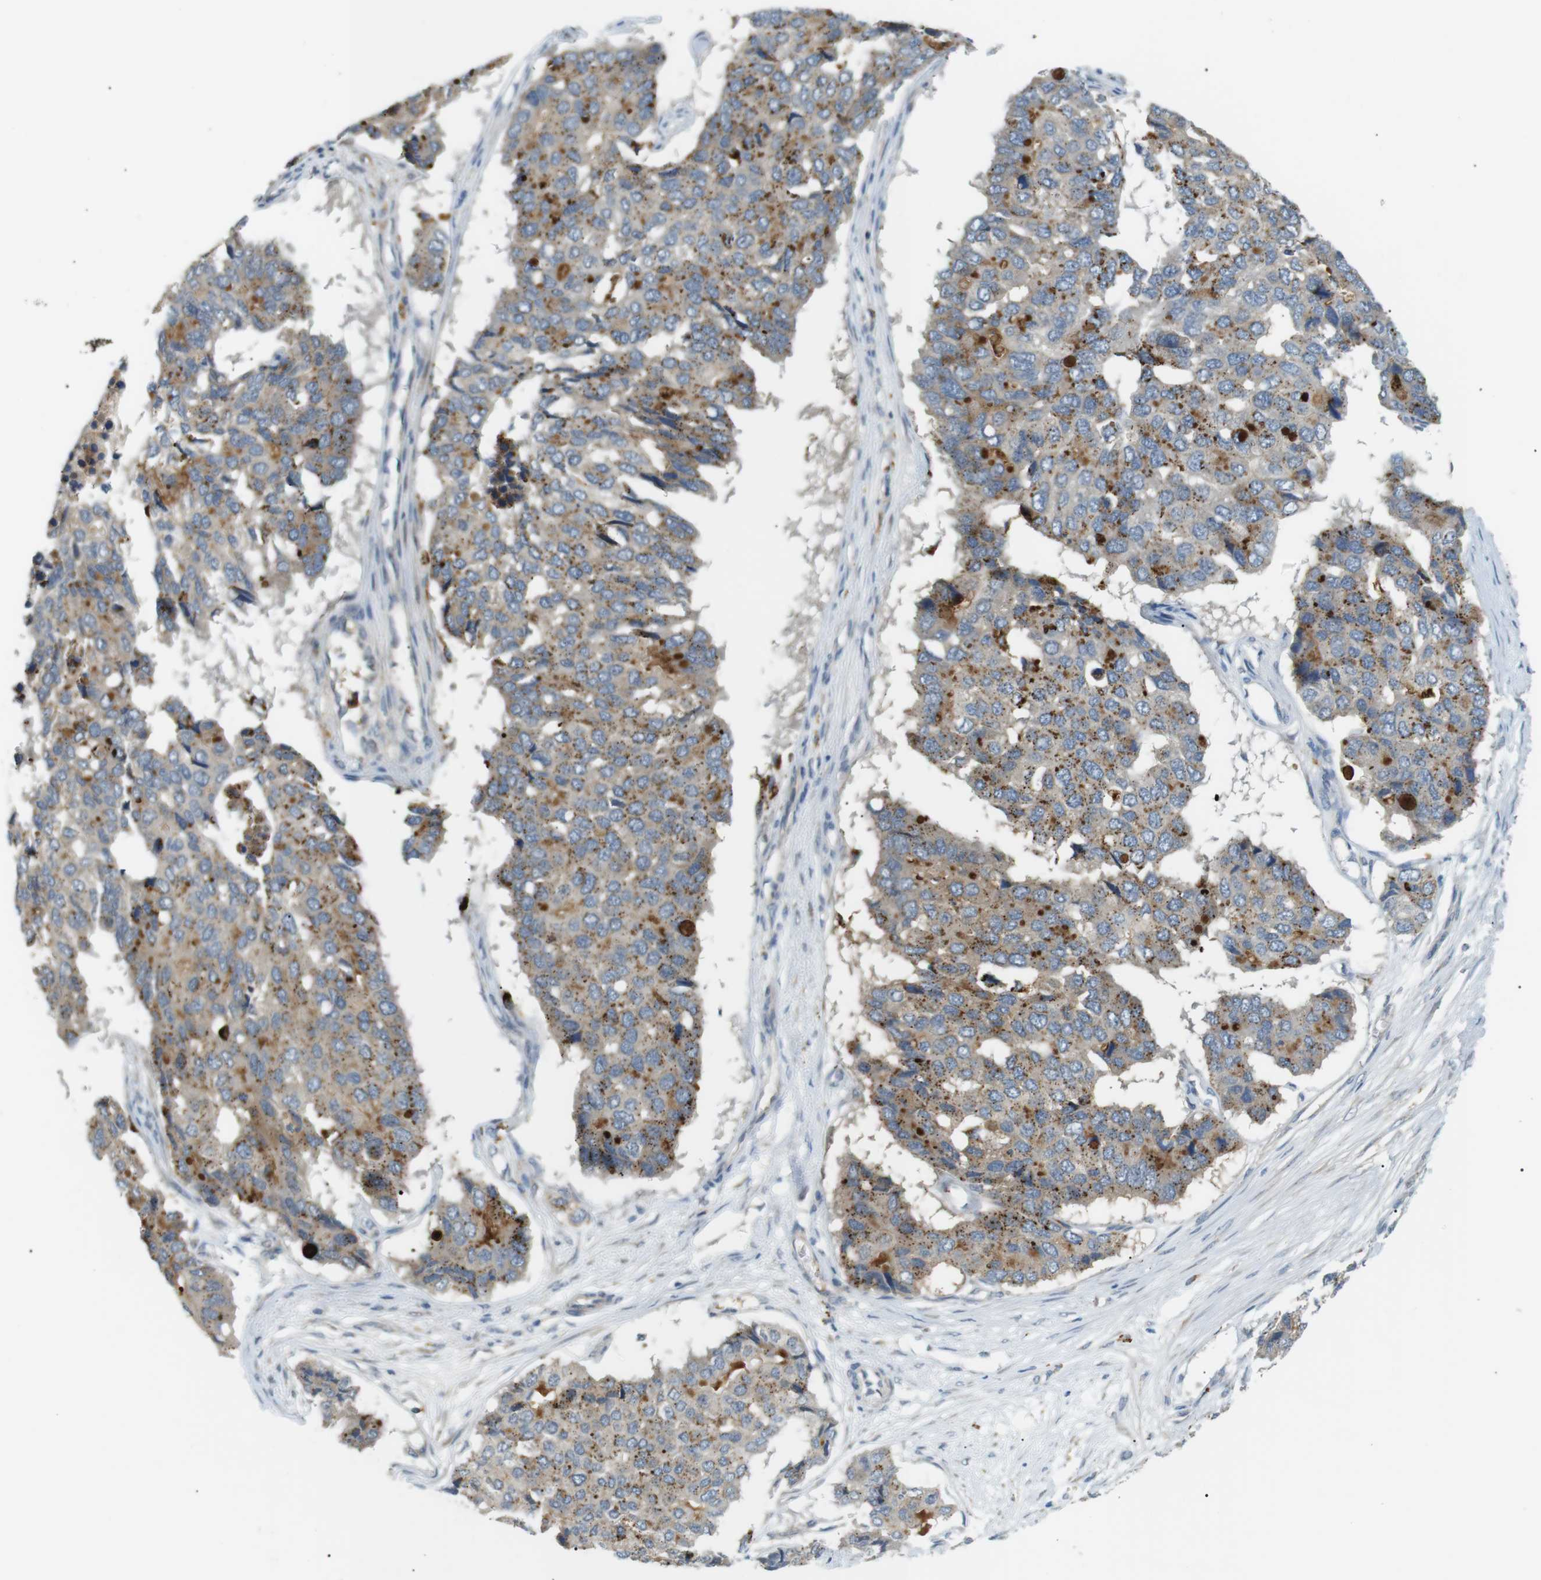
{"staining": {"intensity": "moderate", "quantity": ">75%", "location": "cytoplasmic/membranous"}, "tissue": "pancreatic cancer", "cell_type": "Tumor cells", "image_type": "cancer", "snomed": [{"axis": "morphology", "description": "Adenocarcinoma, NOS"}, {"axis": "topography", "description": "Pancreas"}], "caption": "Tumor cells exhibit moderate cytoplasmic/membranous positivity in approximately >75% of cells in pancreatic cancer. (Stains: DAB (3,3'-diaminobenzidine) in brown, nuclei in blue, Microscopy: brightfield microscopy at high magnification).", "gene": "B4GALNT2", "patient": {"sex": "male", "age": 50}}